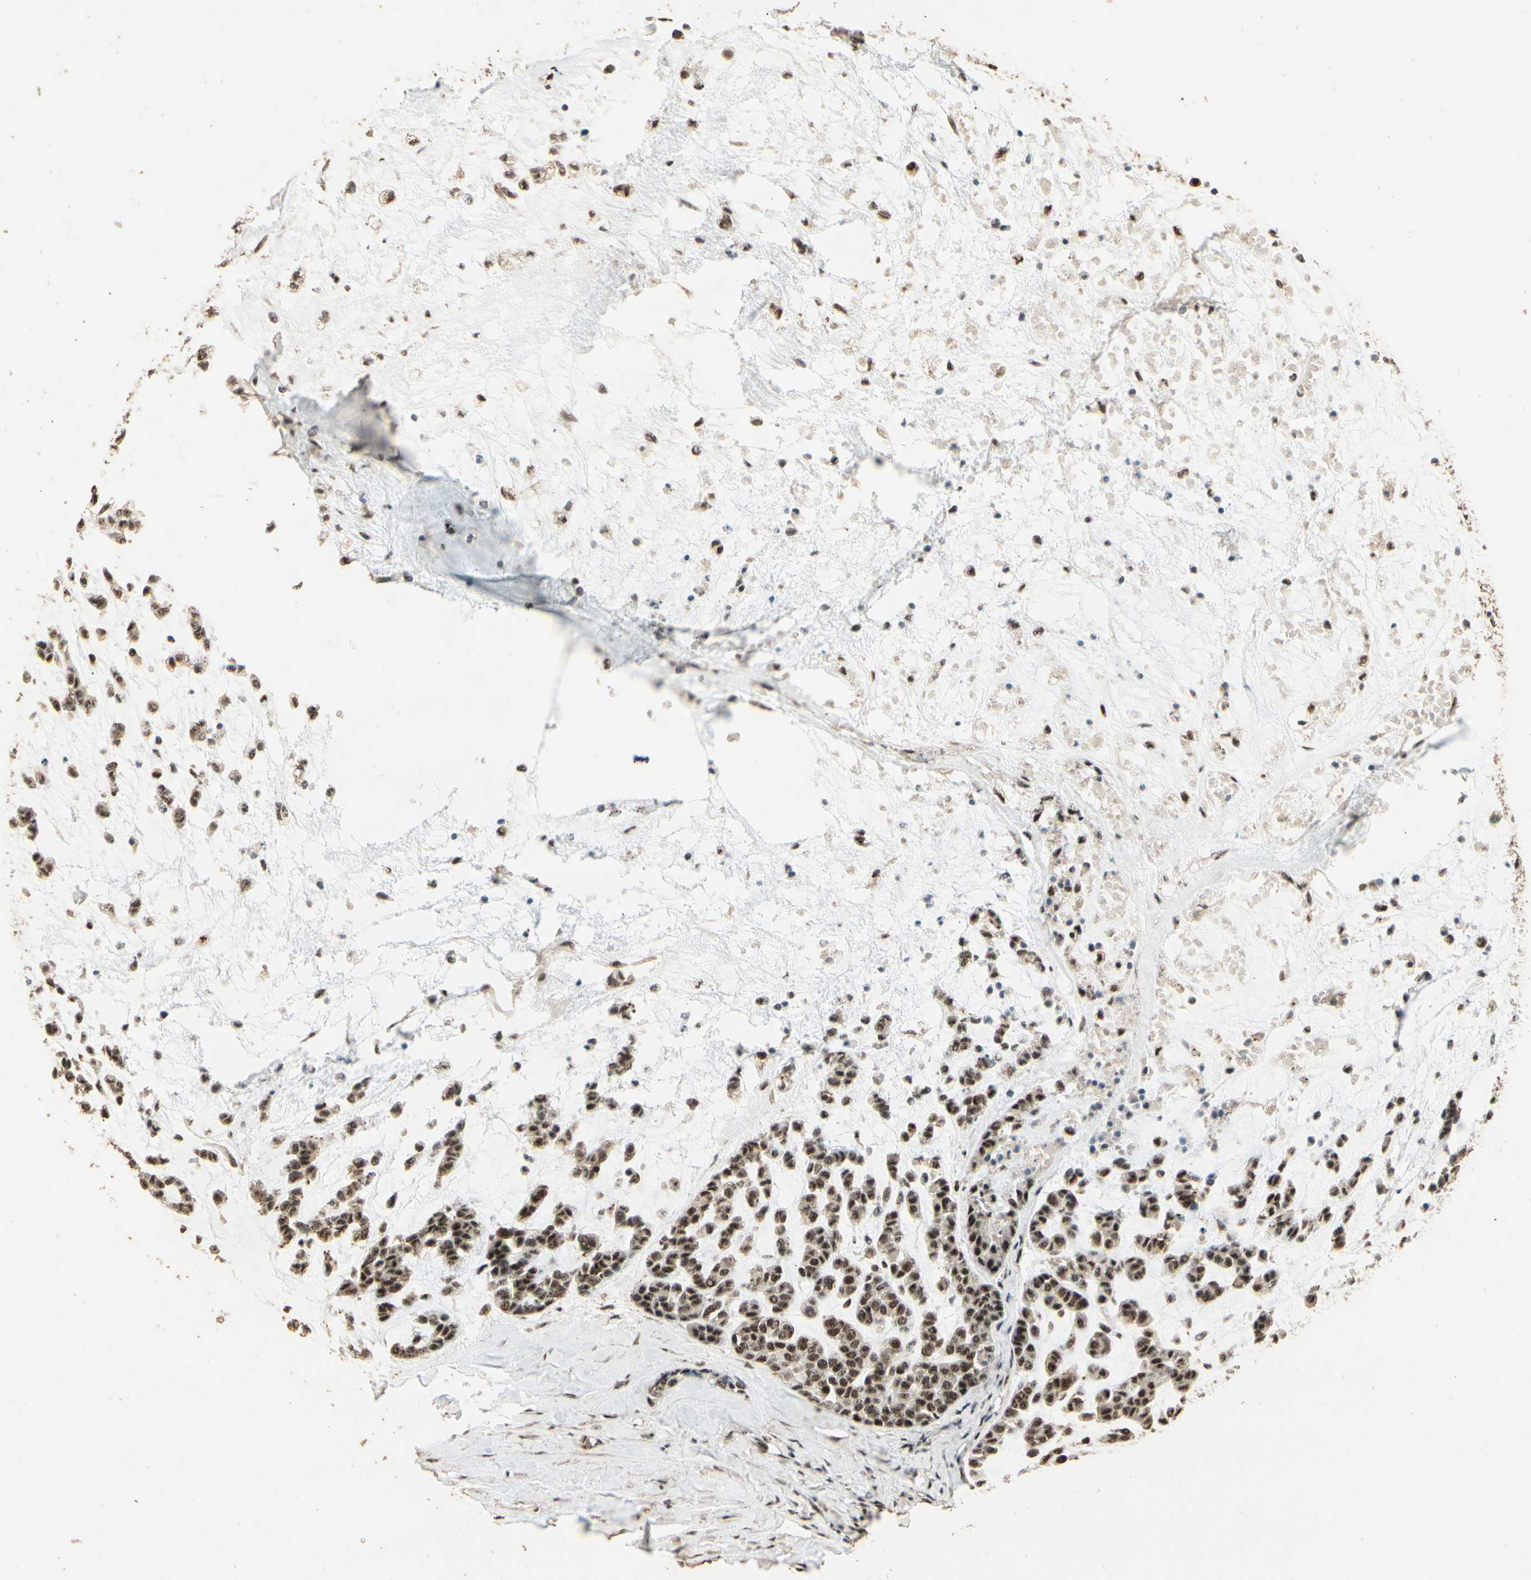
{"staining": {"intensity": "strong", "quantity": ">75%", "location": "nuclear"}, "tissue": "head and neck cancer", "cell_type": "Tumor cells", "image_type": "cancer", "snomed": [{"axis": "morphology", "description": "Adenocarcinoma, NOS"}, {"axis": "morphology", "description": "Adenoma, NOS"}, {"axis": "topography", "description": "Head-Neck"}], "caption": "Immunohistochemistry (IHC) image of human adenoma (head and neck) stained for a protein (brown), which shows high levels of strong nuclear staining in approximately >75% of tumor cells.", "gene": "RBM25", "patient": {"sex": "female", "age": 55}}